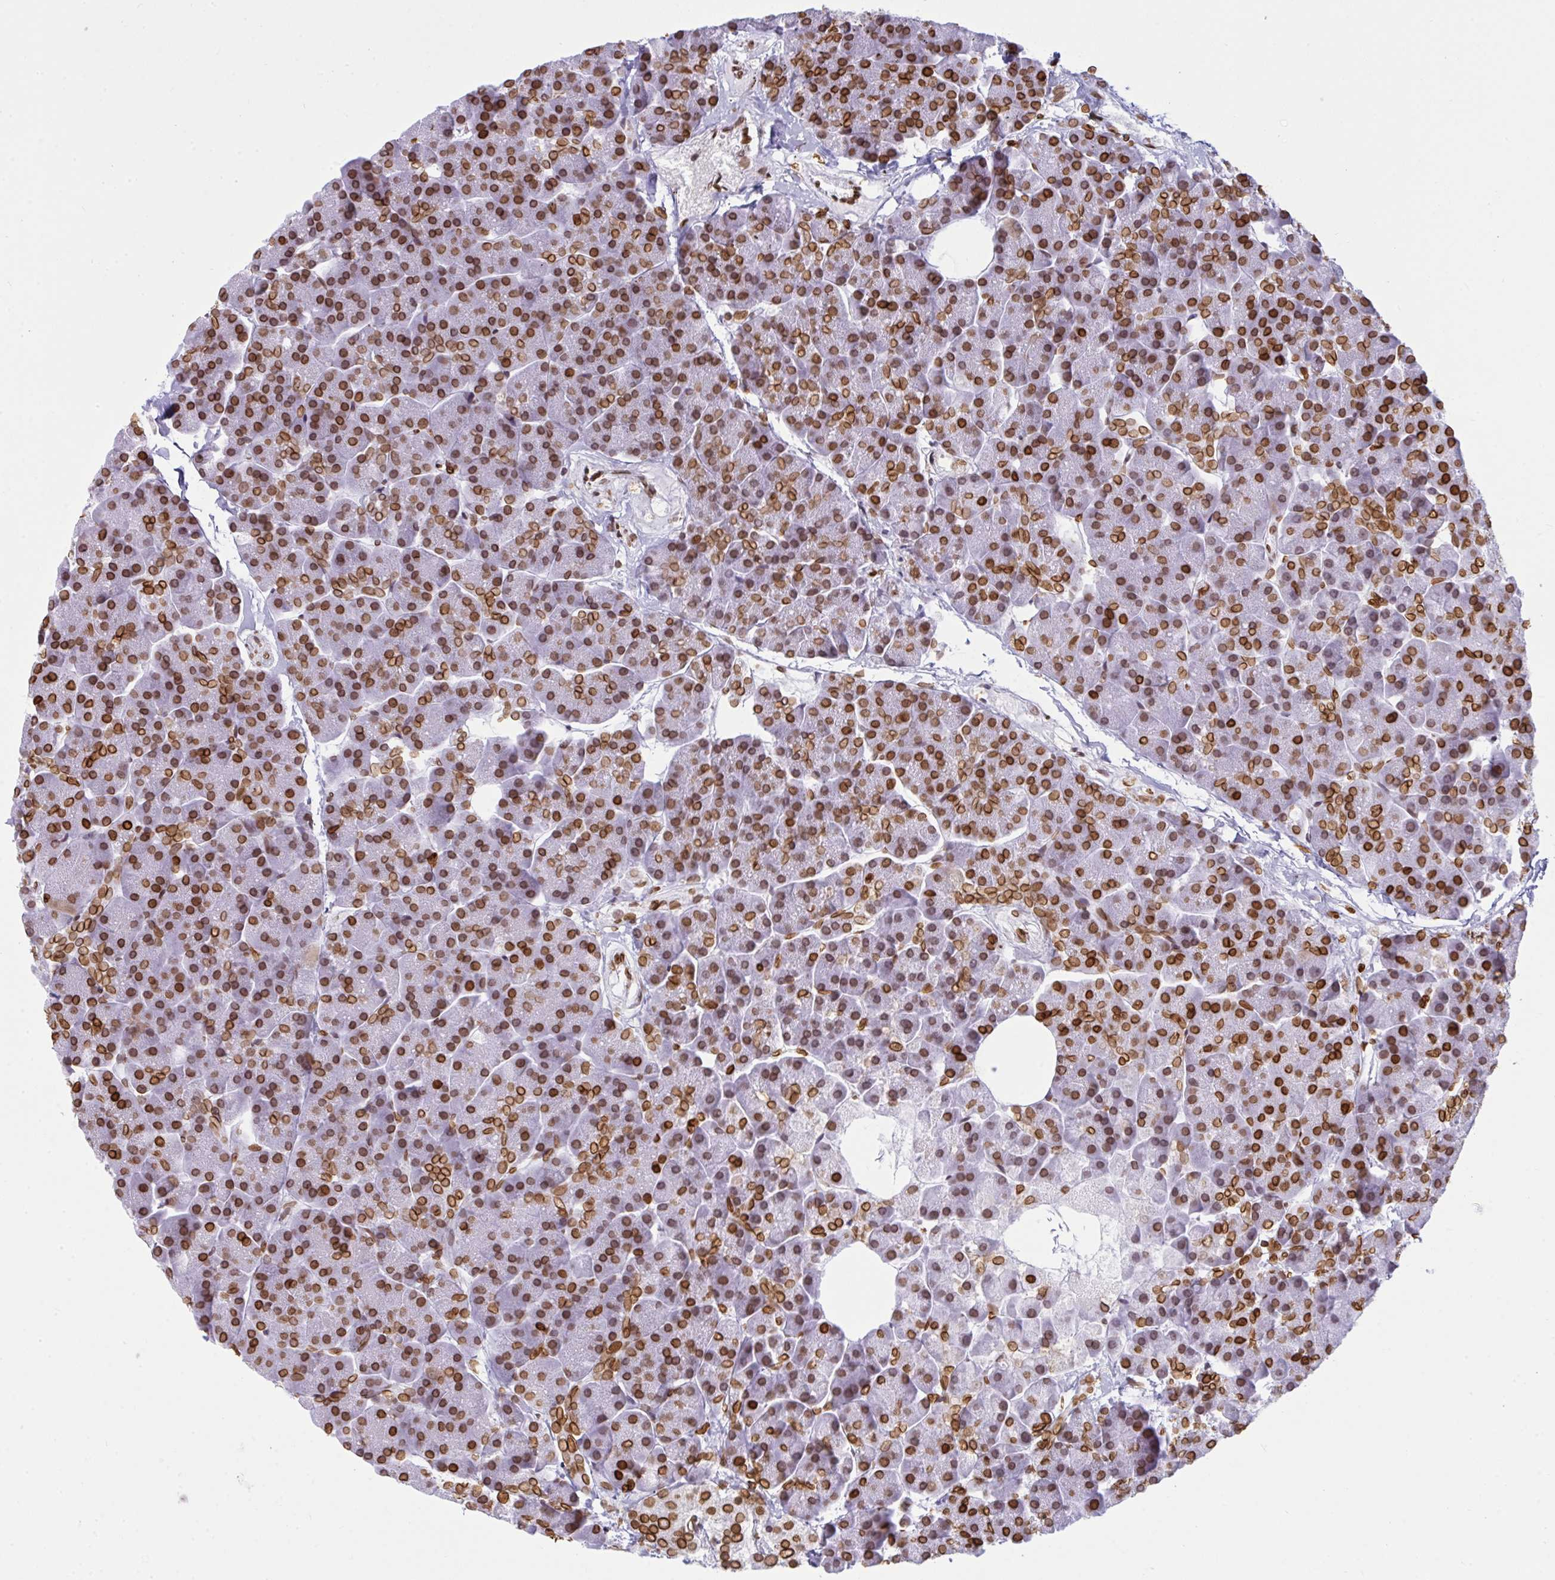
{"staining": {"intensity": "moderate", "quantity": "25%-75%", "location": "cytoplasmic/membranous,nuclear"}, "tissue": "pancreas", "cell_type": "Exocrine glandular cells", "image_type": "normal", "snomed": [{"axis": "morphology", "description": "Normal tissue, NOS"}, {"axis": "topography", "description": "Pancreas"}, {"axis": "topography", "description": "Peripheral nerve tissue"}], "caption": "Moderate cytoplasmic/membranous,nuclear positivity is seen in approximately 25%-75% of exocrine glandular cells in benign pancreas. The protein of interest is stained brown, and the nuclei are stained in blue (DAB (3,3'-diaminobenzidine) IHC with brightfield microscopy, high magnification).", "gene": "LMNB2", "patient": {"sex": "male", "age": 54}}